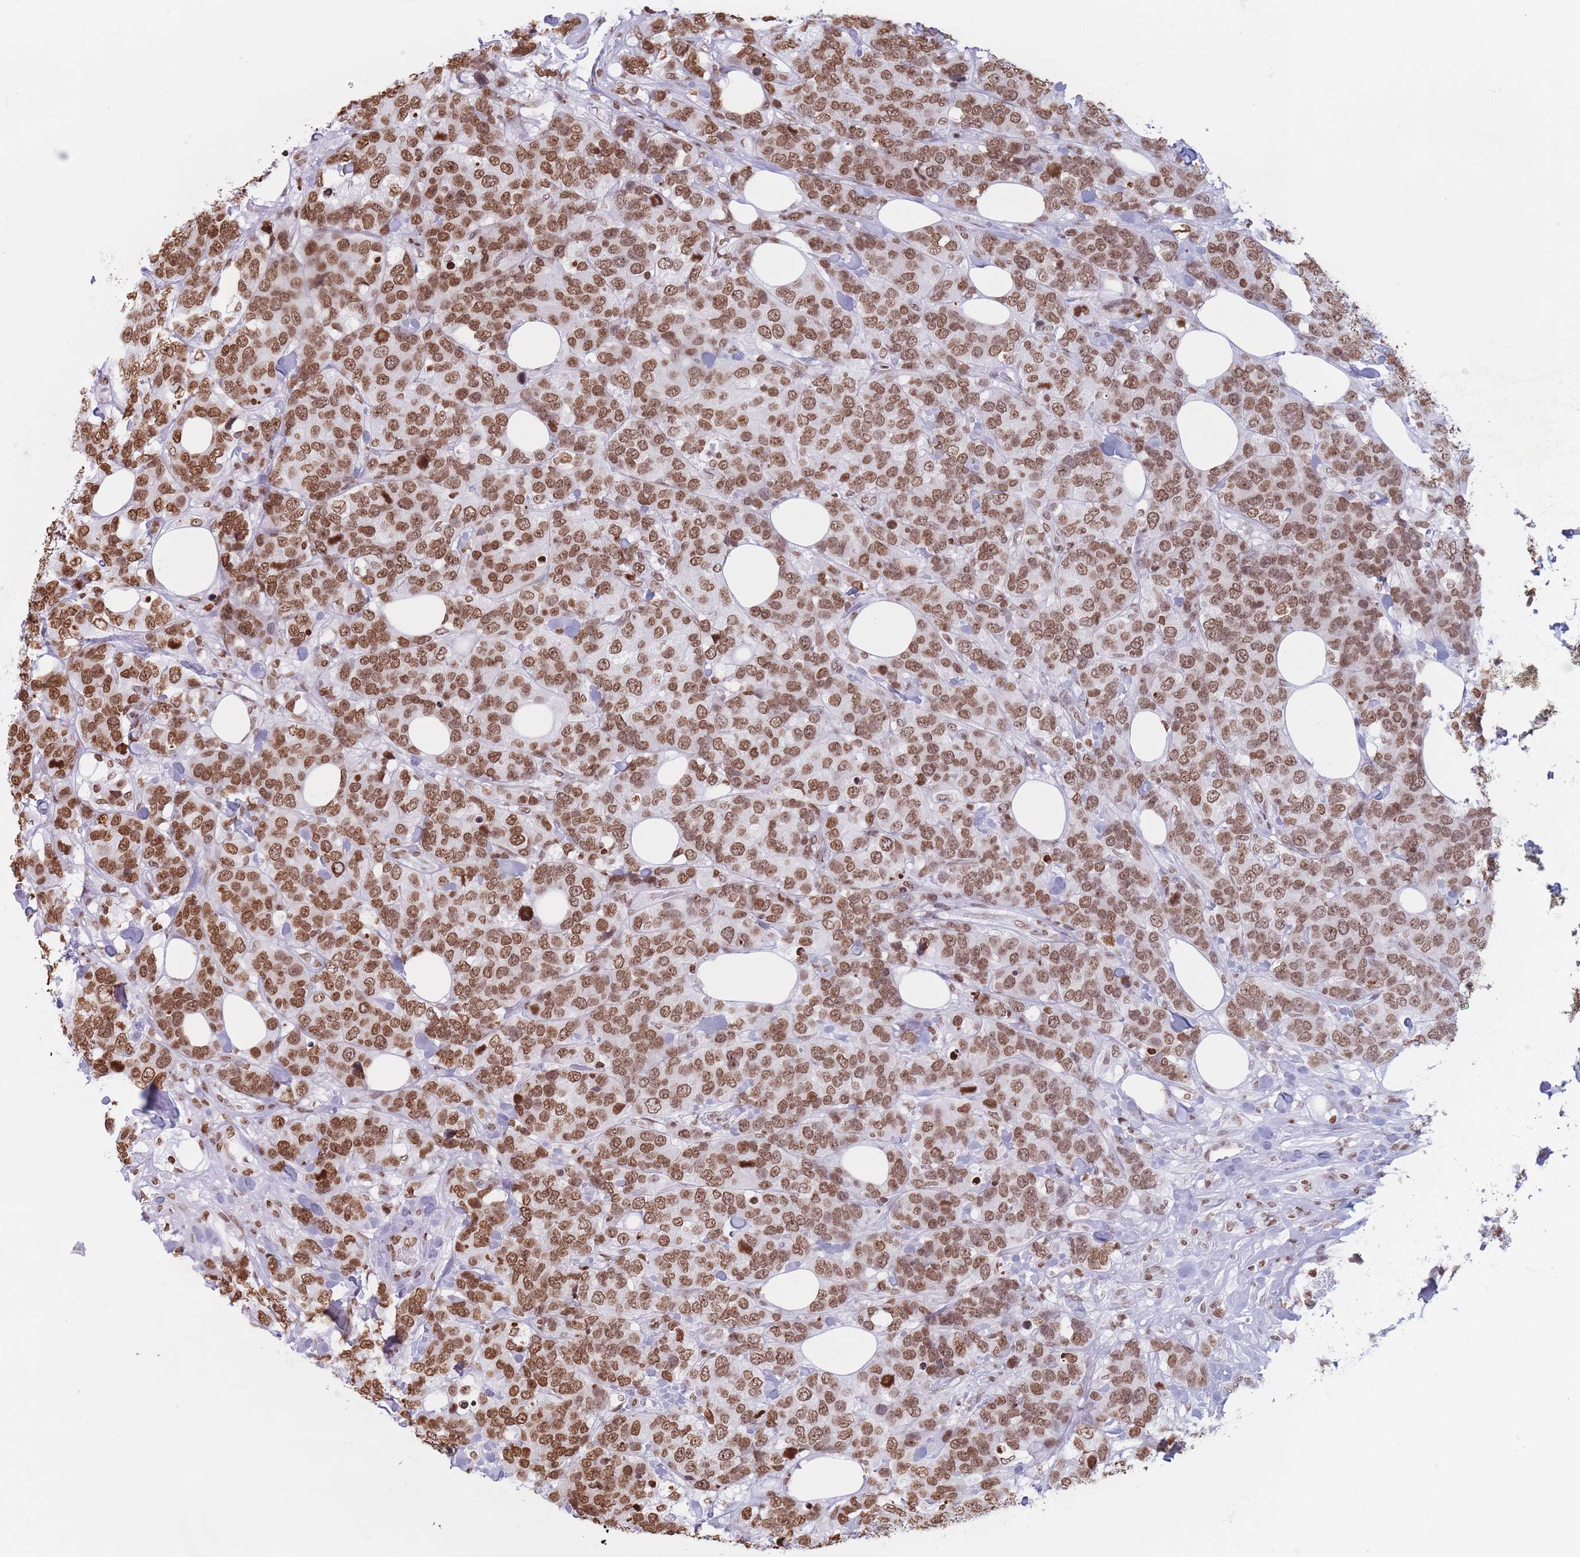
{"staining": {"intensity": "moderate", "quantity": ">75%", "location": "nuclear"}, "tissue": "breast cancer", "cell_type": "Tumor cells", "image_type": "cancer", "snomed": [{"axis": "morphology", "description": "Lobular carcinoma"}, {"axis": "topography", "description": "Breast"}], "caption": "High-power microscopy captured an immunohistochemistry (IHC) photomicrograph of lobular carcinoma (breast), revealing moderate nuclear expression in approximately >75% of tumor cells.", "gene": "RYK", "patient": {"sex": "female", "age": 59}}